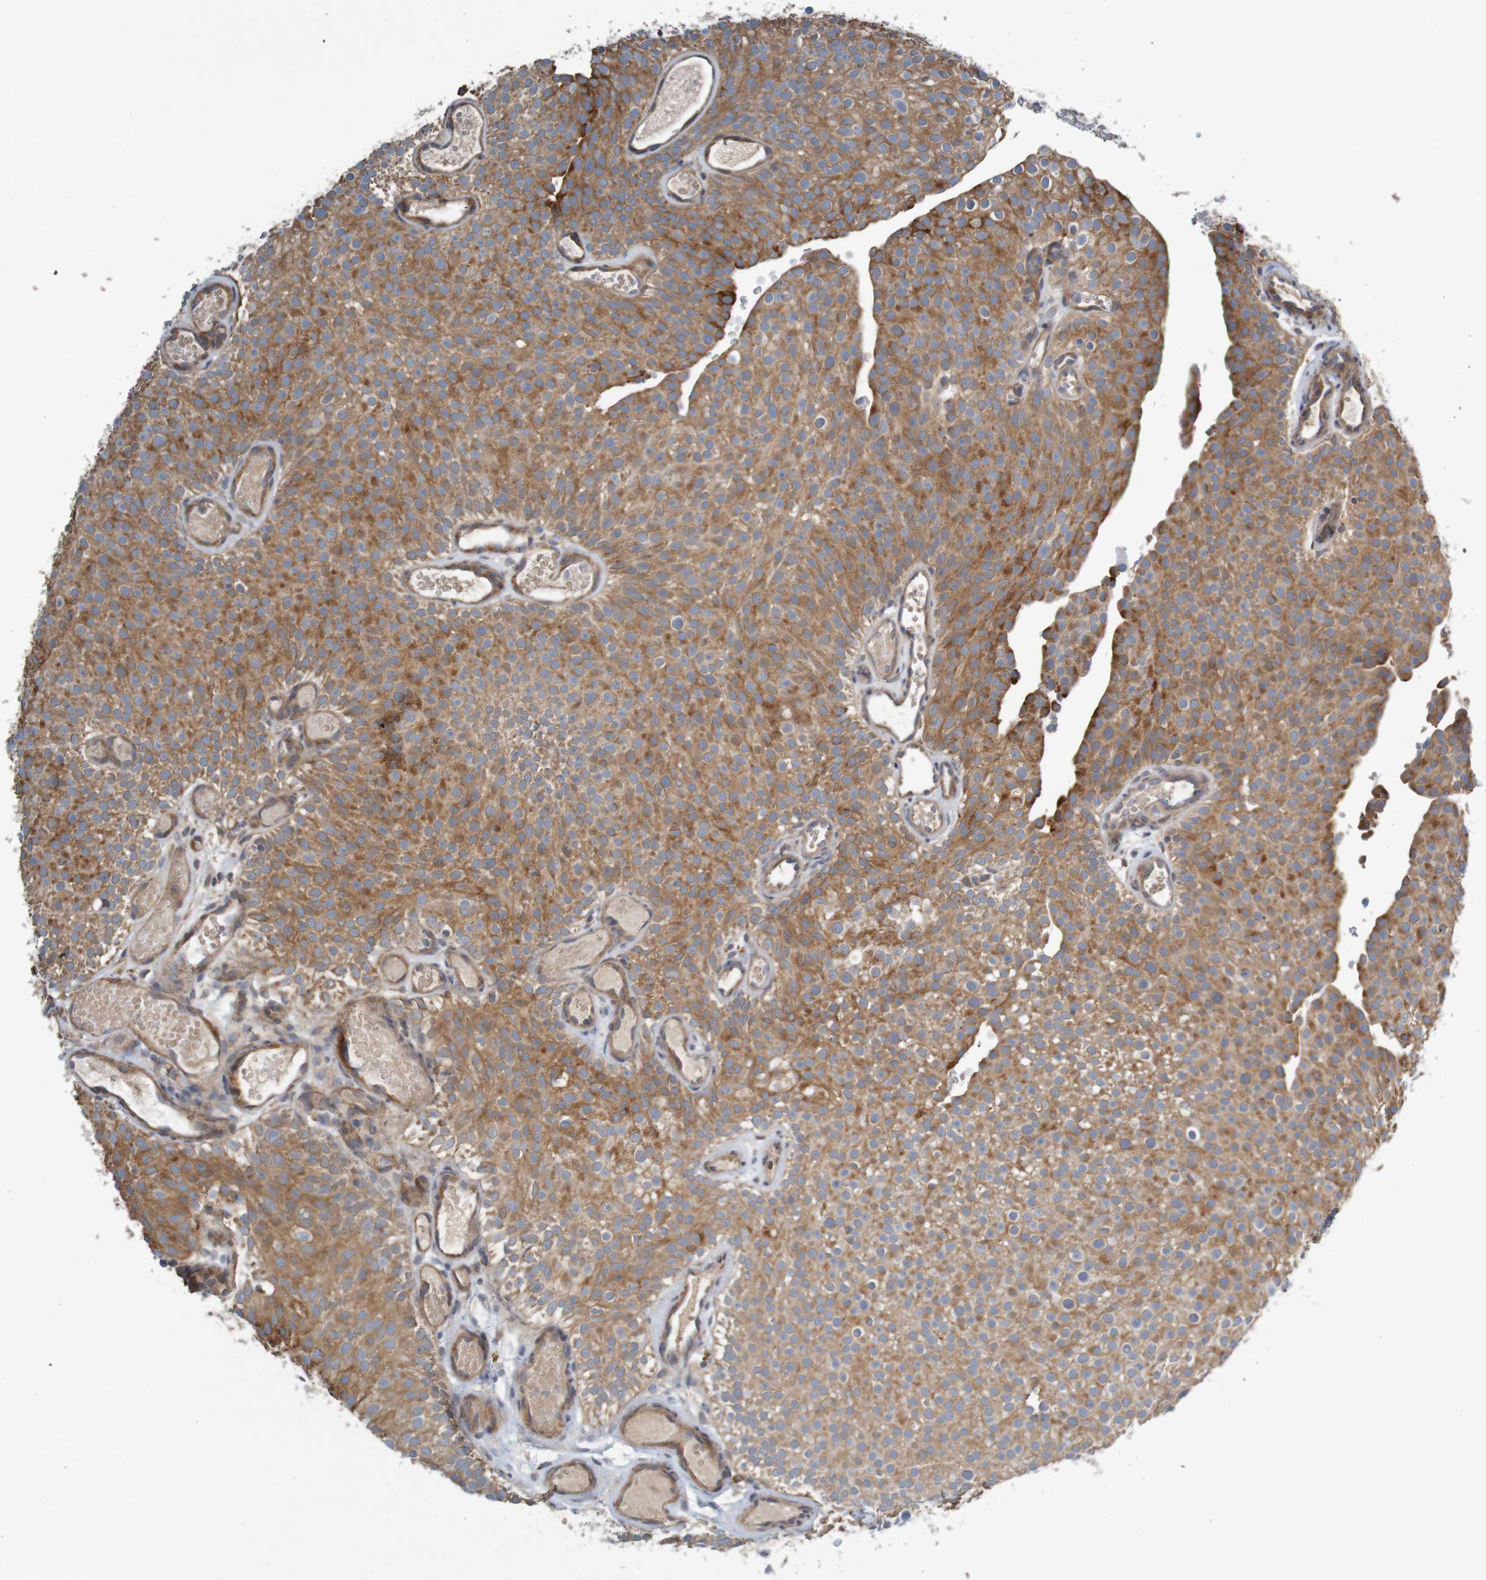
{"staining": {"intensity": "strong", "quantity": ">75%", "location": "cytoplasmic/membranous"}, "tissue": "urothelial cancer", "cell_type": "Tumor cells", "image_type": "cancer", "snomed": [{"axis": "morphology", "description": "Urothelial carcinoma, Low grade"}, {"axis": "topography", "description": "Urinary bladder"}], "caption": "Strong cytoplasmic/membranous staining for a protein is present in approximately >75% of tumor cells of low-grade urothelial carcinoma using immunohistochemistry (IHC).", "gene": "B3GAT2", "patient": {"sex": "male", "age": 78}}